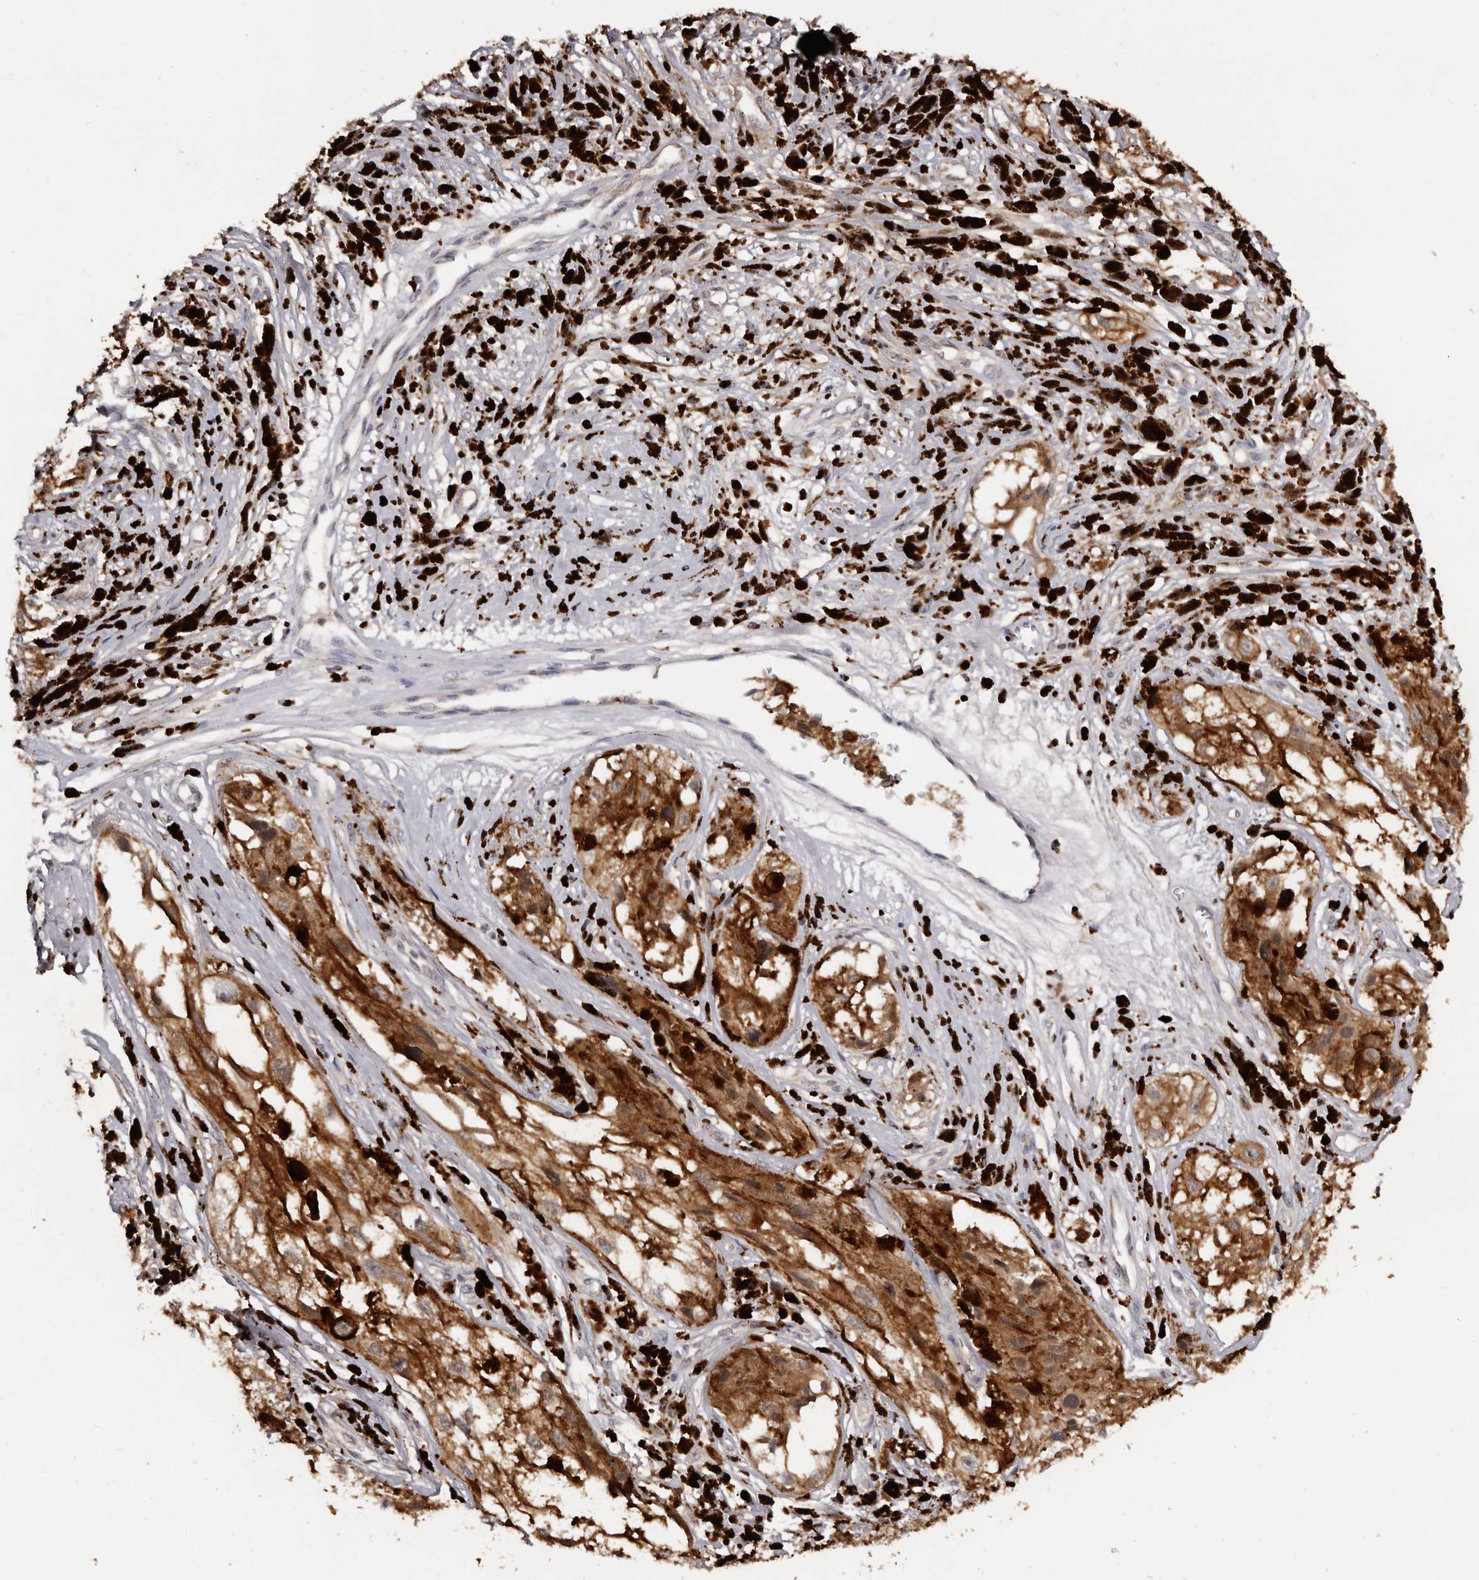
{"staining": {"intensity": "moderate", "quantity": ">75%", "location": "cytoplasmic/membranous"}, "tissue": "melanoma", "cell_type": "Tumor cells", "image_type": "cancer", "snomed": [{"axis": "morphology", "description": "Malignant melanoma, NOS"}, {"axis": "topography", "description": "Skin"}], "caption": "Immunohistochemistry (IHC) of human malignant melanoma shows medium levels of moderate cytoplasmic/membranous staining in approximately >75% of tumor cells.", "gene": "DAP", "patient": {"sex": "male", "age": 88}}